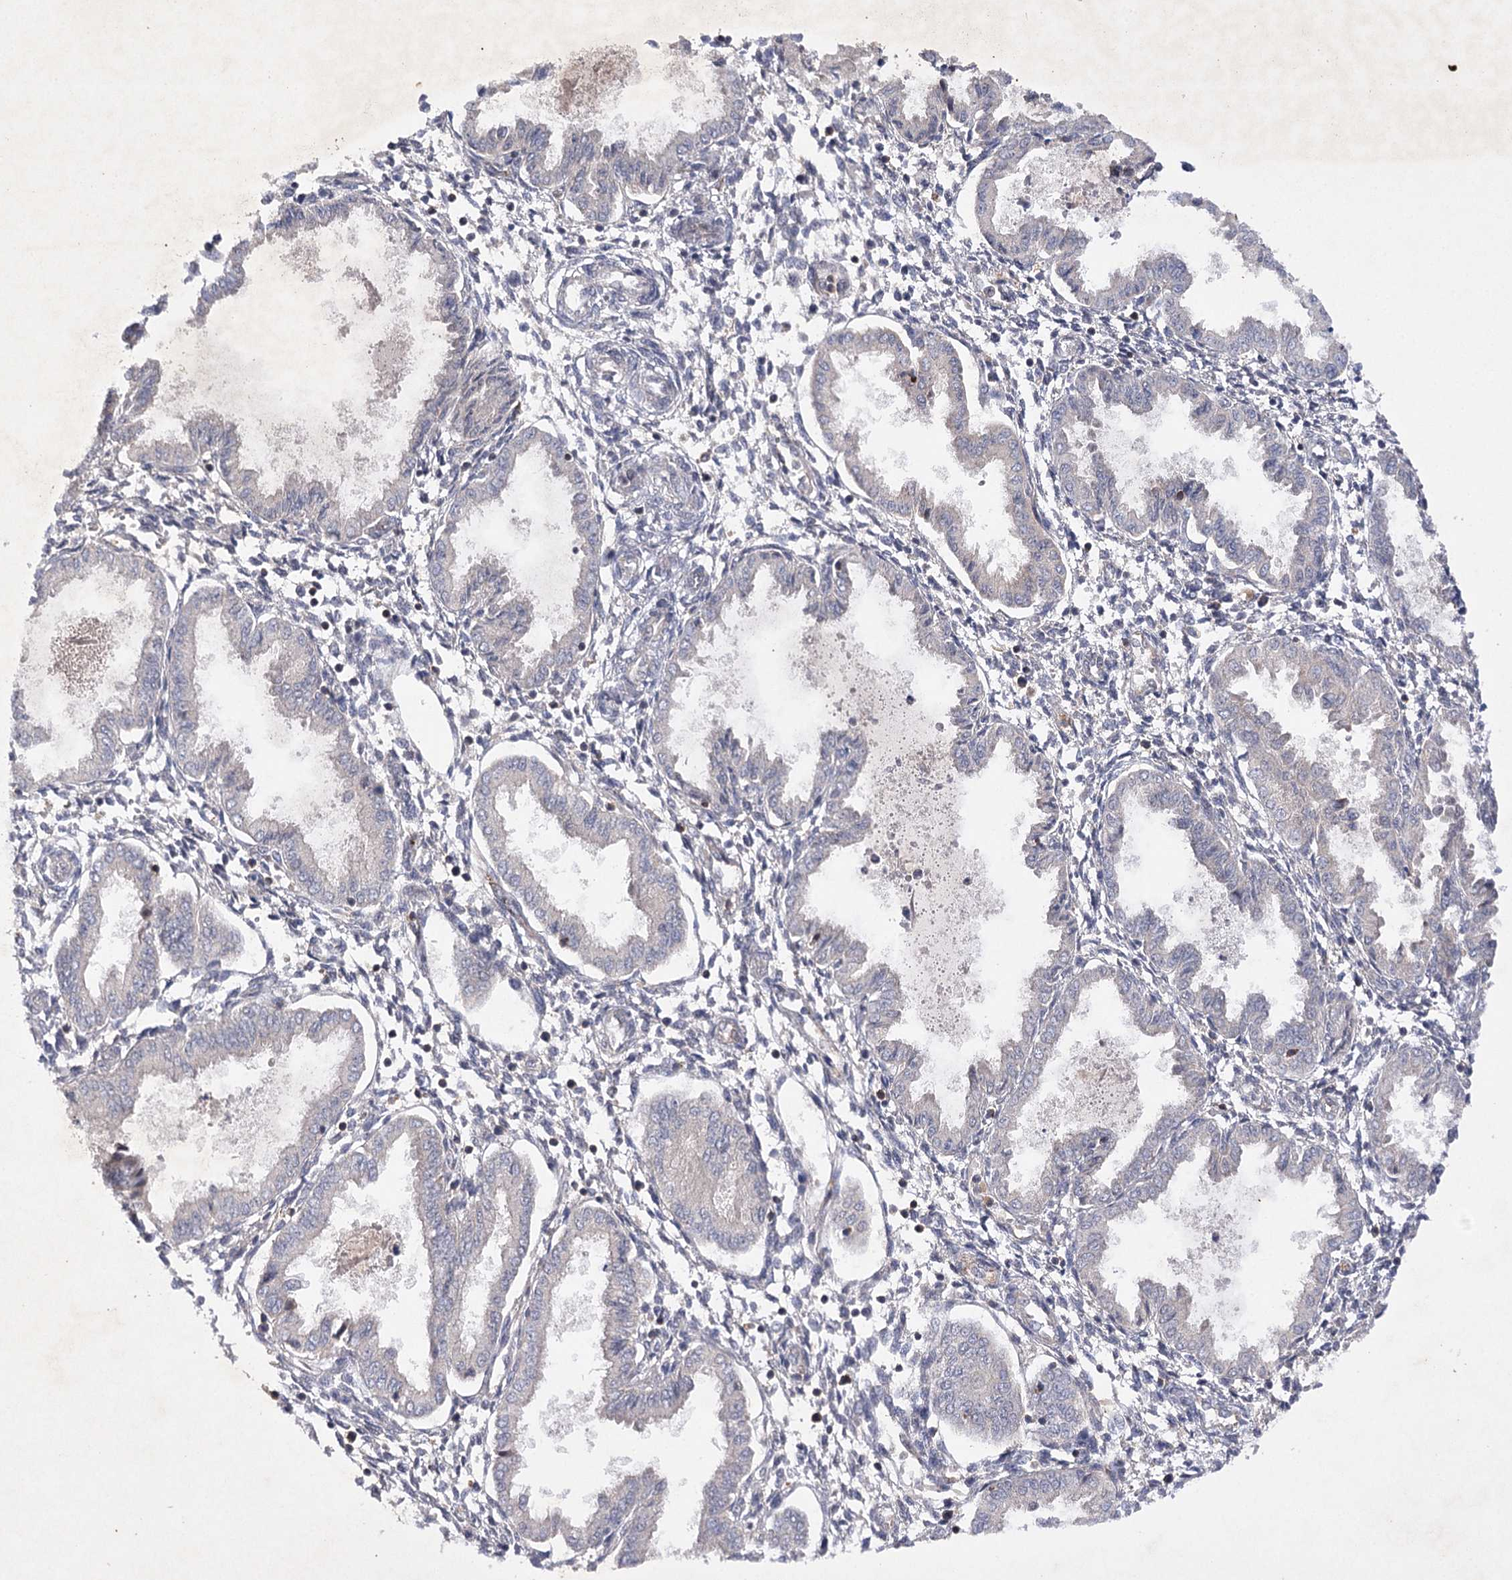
{"staining": {"intensity": "negative", "quantity": "none", "location": "none"}, "tissue": "endometrium", "cell_type": "Cells in endometrial stroma", "image_type": "normal", "snomed": [{"axis": "morphology", "description": "Normal tissue, NOS"}, {"axis": "topography", "description": "Endometrium"}], "caption": "An immunohistochemistry (IHC) micrograph of benign endometrium is shown. There is no staining in cells in endometrial stroma of endometrium.", "gene": "BCR", "patient": {"sex": "female", "age": 33}}